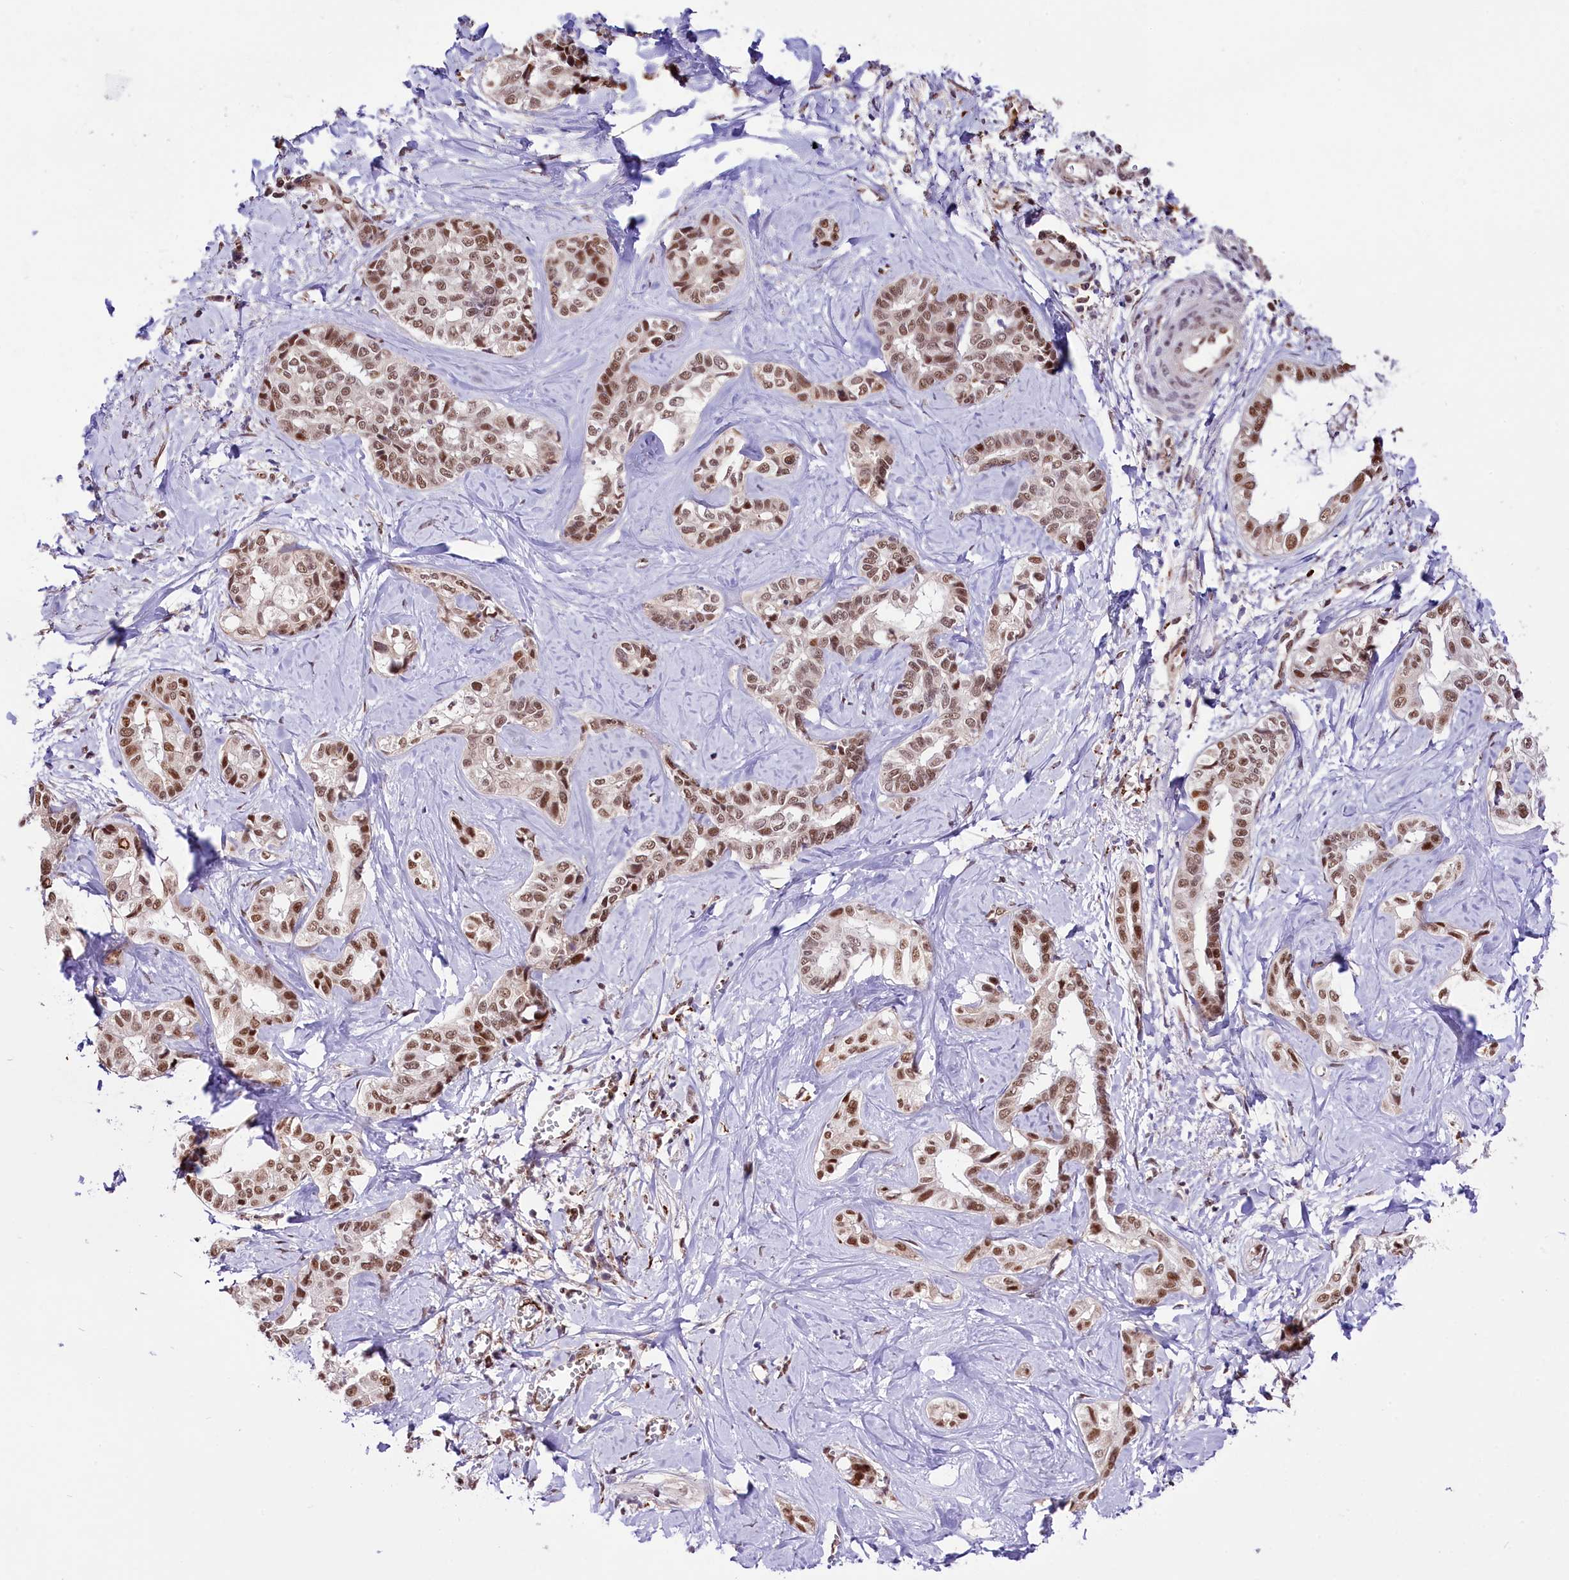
{"staining": {"intensity": "moderate", "quantity": ">75%", "location": "nuclear"}, "tissue": "liver cancer", "cell_type": "Tumor cells", "image_type": "cancer", "snomed": [{"axis": "morphology", "description": "Cholangiocarcinoma"}, {"axis": "topography", "description": "Liver"}], "caption": "Immunohistochemistry (IHC) histopathology image of liver cancer stained for a protein (brown), which exhibits medium levels of moderate nuclear positivity in about >75% of tumor cells.", "gene": "MRPL54", "patient": {"sex": "female", "age": 77}}